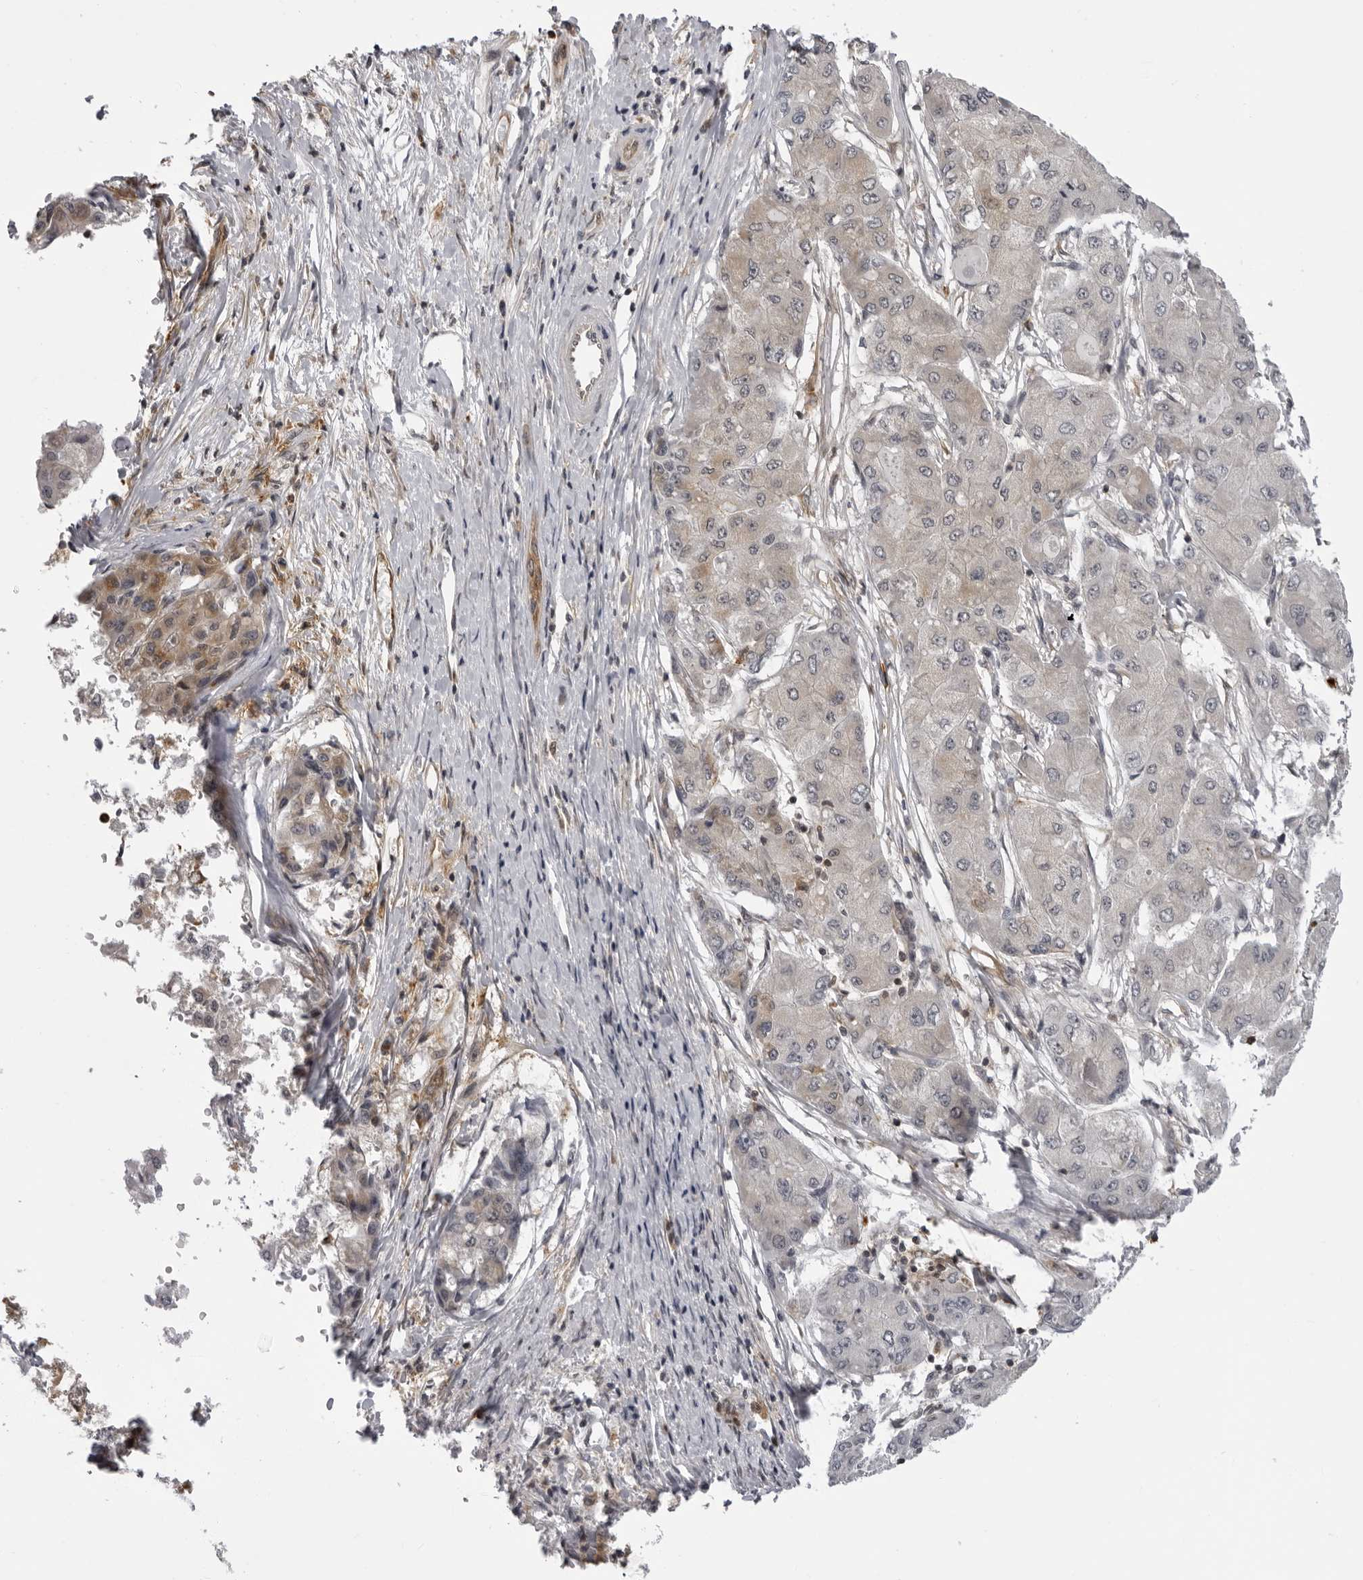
{"staining": {"intensity": "moderate", "quantity": "<25%", "location": "cytoplasmic/membranous"}, "tissue": "liver cancer", "cell_type": "Tumor cells", "image_type": "cancer", "snomed": [{"axis": "morphology", "description": "Carcinoma, Hepatocellular, NOS"}, {"axis": "topography", "description": "Liver"}], "caption": "Protein staining of liver cancer tissue displays moderate cytoplasmic/membranous expression in about <25% of tumor cells.", "gene": "MRPS15", "patient": {"sex": "male", "age": 80}}